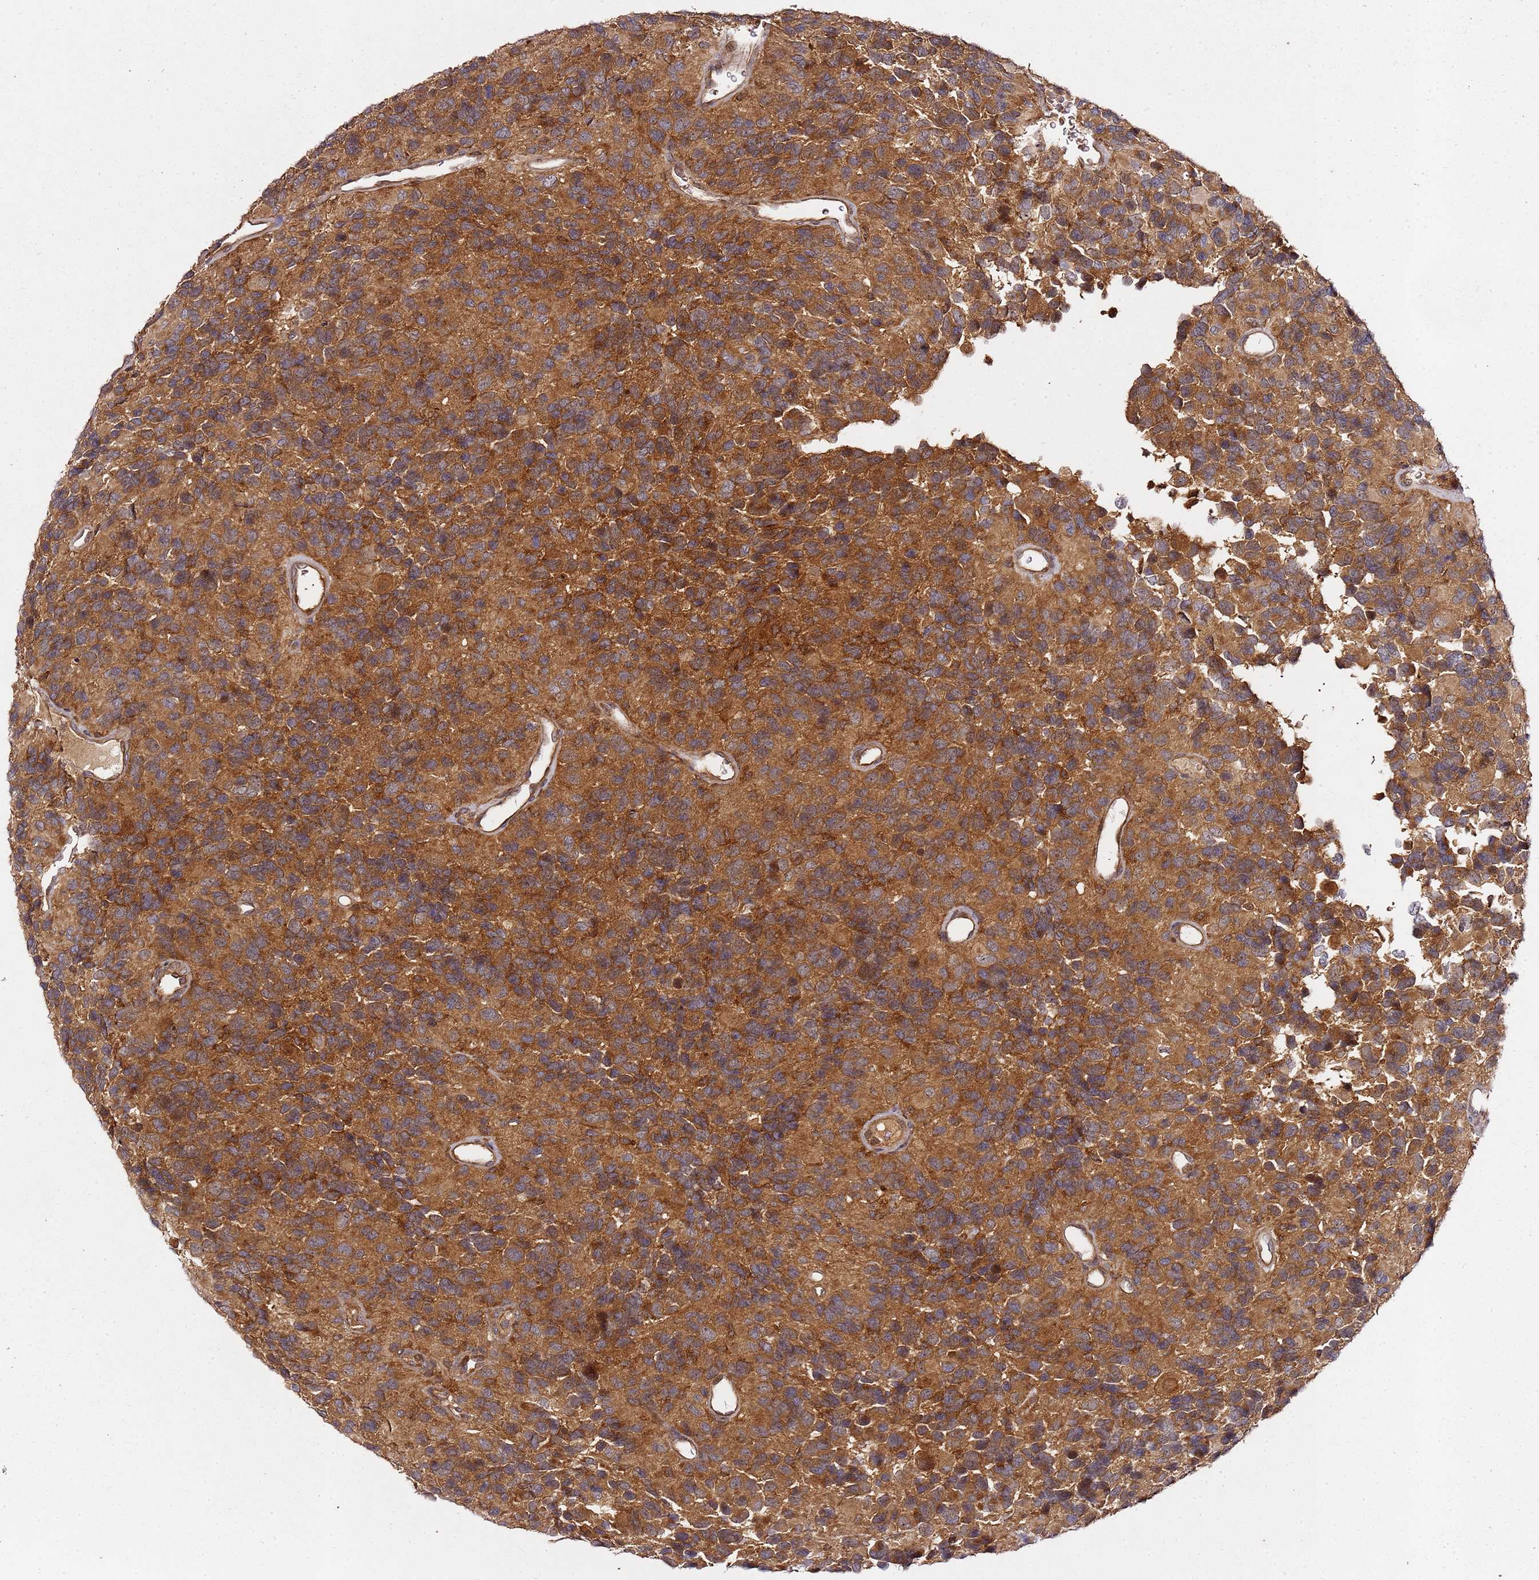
{"staining": {"intensity": "moderate", "quantity": ">75%", "location": "cytoplasmic/membranous"}, "tissue": "glioma", "cell_type": "Tumor cells", "image_type": "cancer", "snomed": [{"axis": "morphology", "description": "Glioma, malignant, High grade"}, {"axis": "topography", "description": "Brain"}], "caption": "Brown immunohistochemical staining in human malignant high-grade glioma reveals moderate cytoplasmic/membranous expression in approximately >75% of tumor cells.", "gene": "PRMT7", "patient": {"sex": "male", "age": 77}}